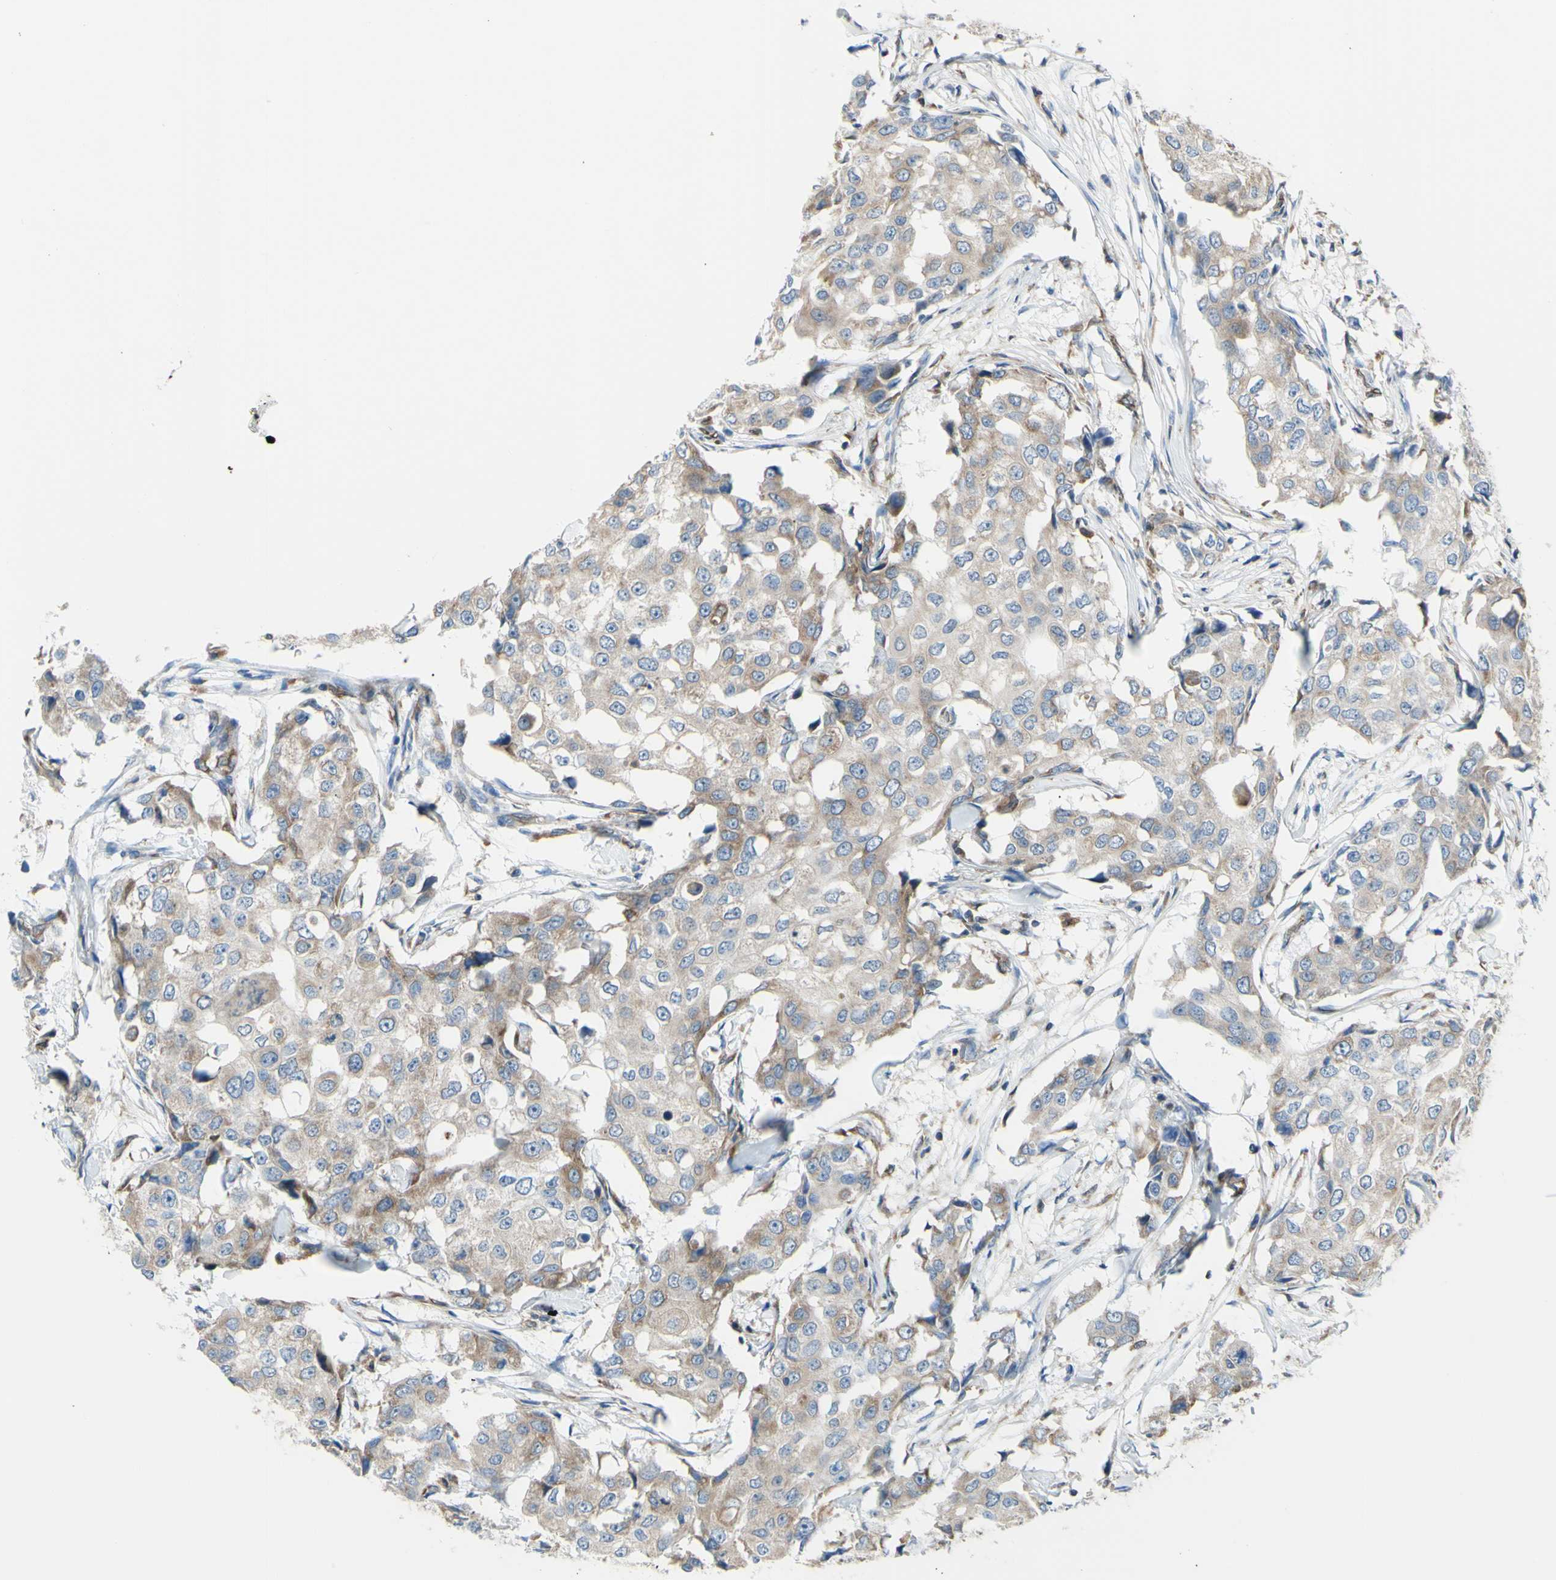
{"staining": {"intensity": "weak", "quantity": "<25%", "location": "cytoplasmic/membranous"}, "tissue": "breast cancer", "cell_type": "Tumor cells", "image_type": "cancer", "snomed": [{"axis": "morphology", "description": "Duct carcinoma"}, {"axis": "topography", "description": "Breast"}], "caption": "High power microscopy photomicrograph of an IHC photomicrograph of breast cancer (invasive ductal carcinoma), revealing no significant expression in tumor cells.", "gene": "MGST2", "patient": {"sex": "female", "age": 27}}